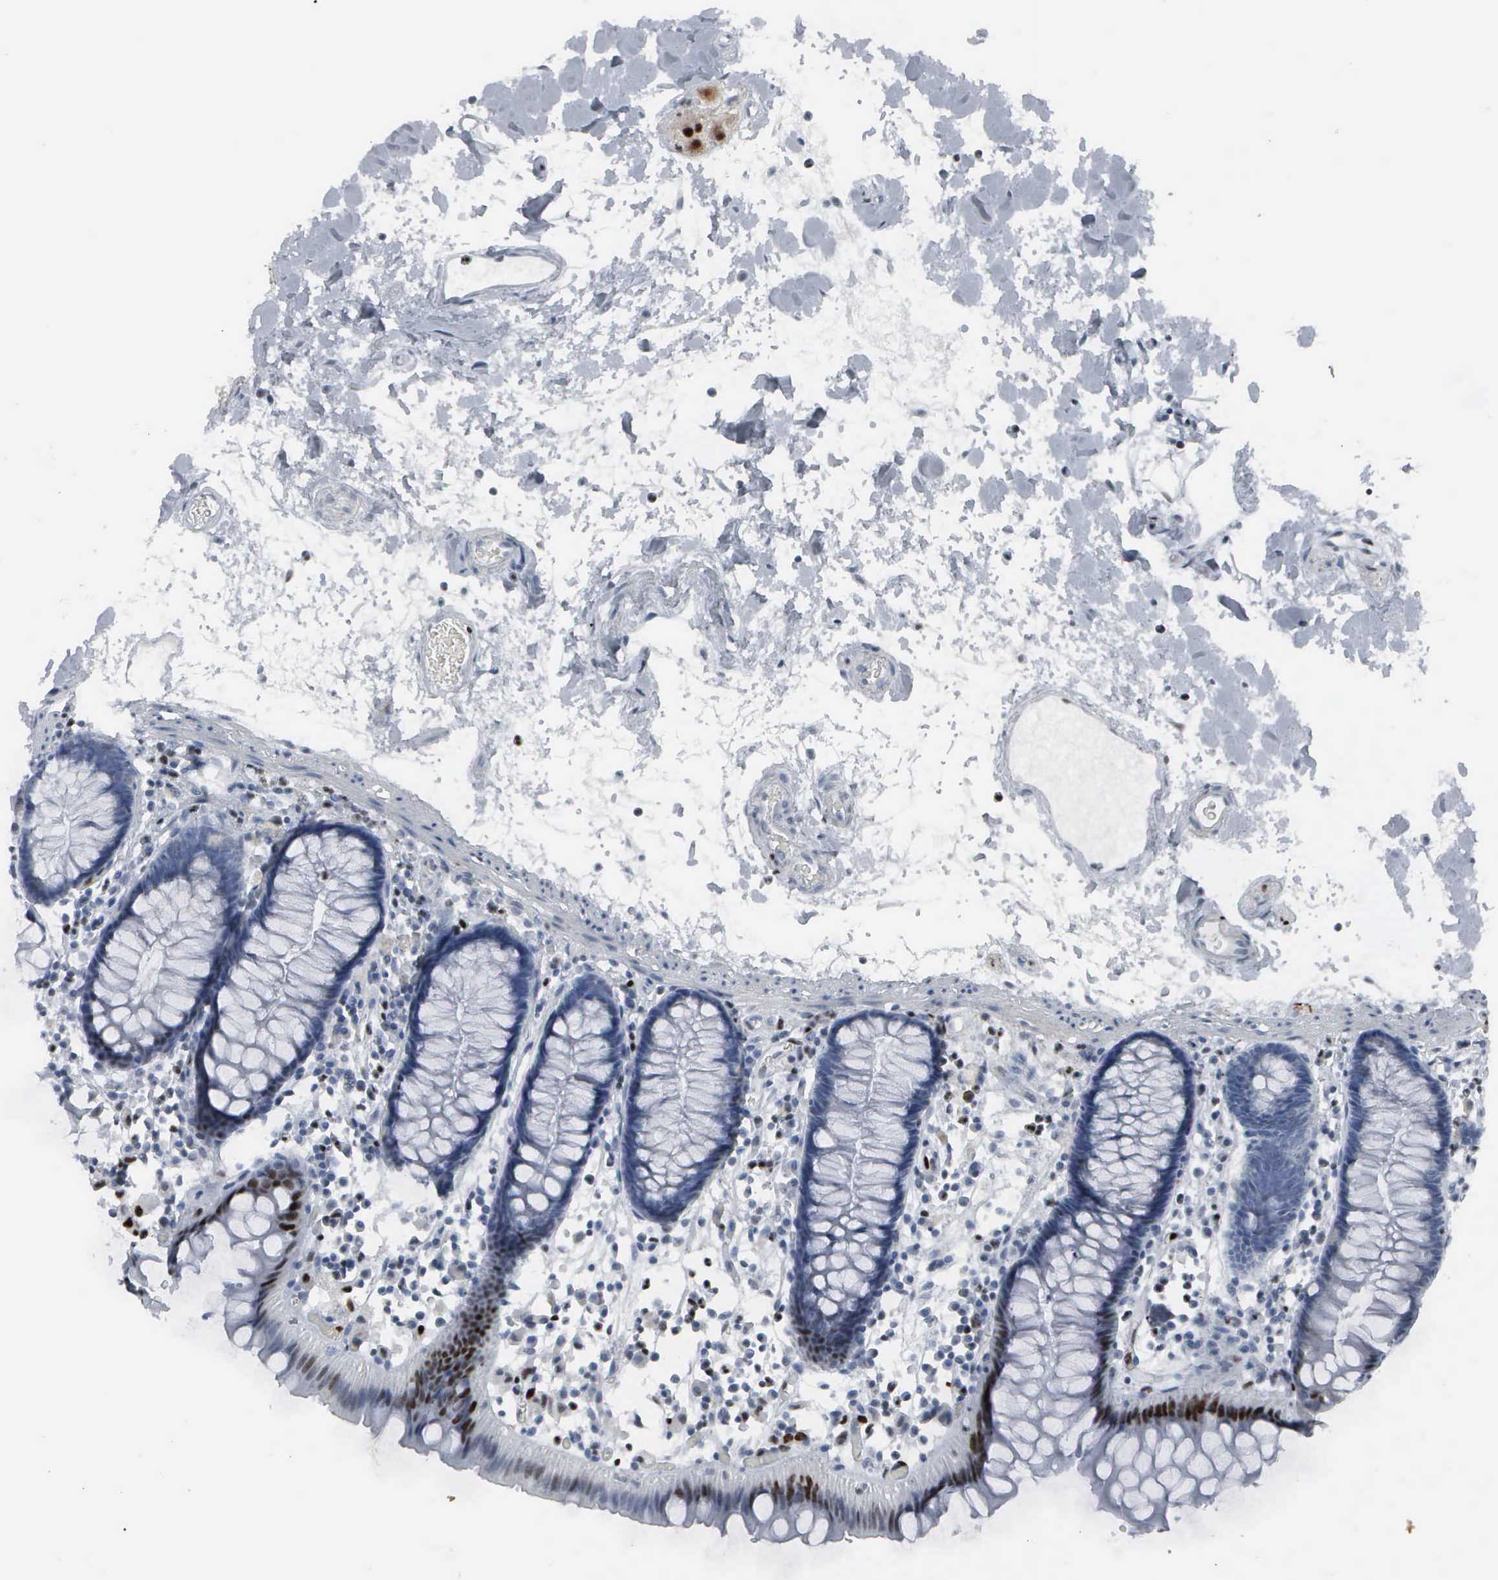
{"staining": {"intensity": "negative", "quantity": "none", "location": "none"}, "tissue": "colon", "cell_type": "Endothelial cells", "image_type": "normal", "snomed": [{"axis": "morphology", "description": "Normal tissue, NOS"}, {"axis": "topography", "description": "Colon"}], "caption": "Immunohistochemistry of normal human colon shows no staining in endothelial cells.", "gene": "CCND3", "patient": {"sex": "female", "age": 78}}